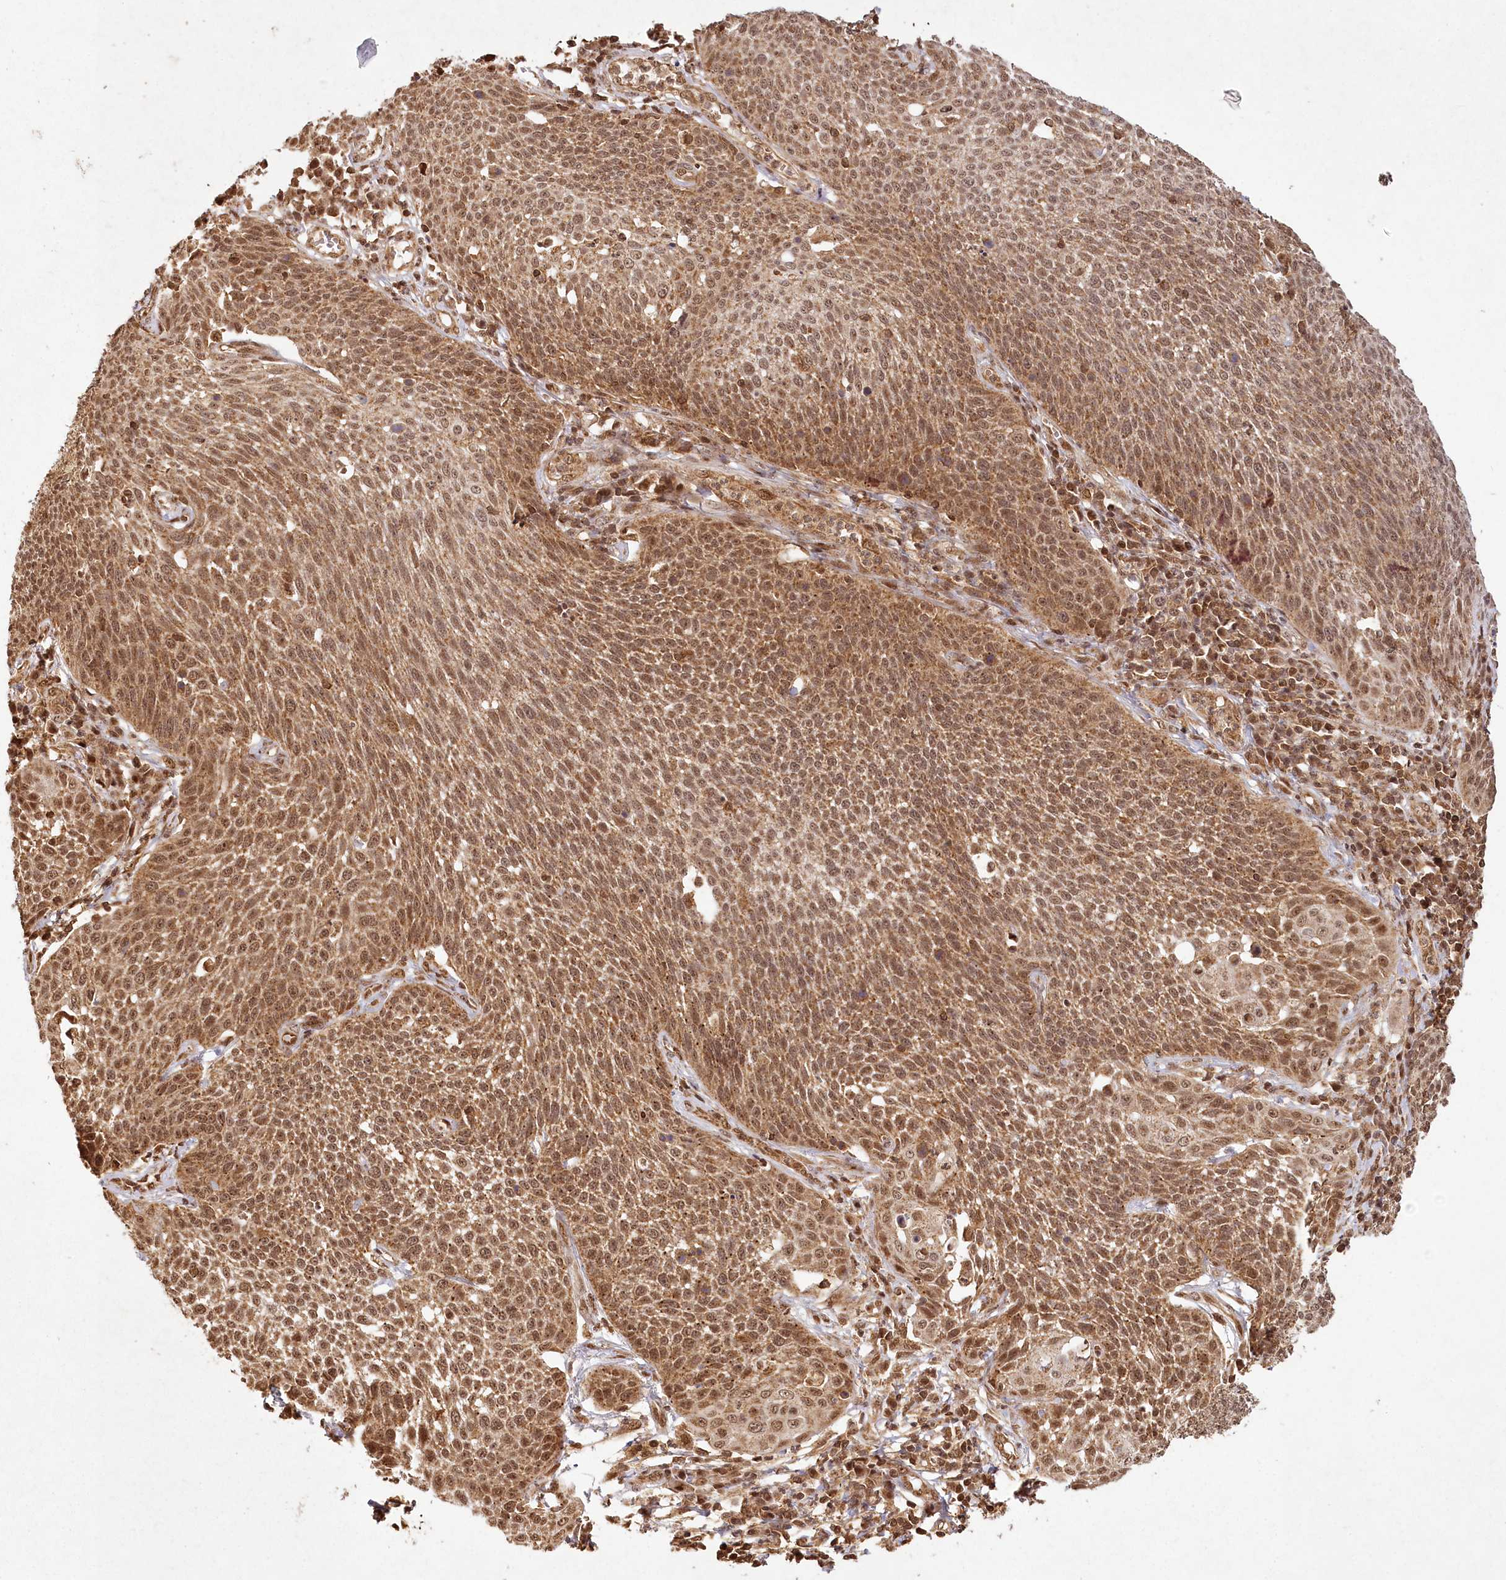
{"staining": {"intensity": "moderate", "quantity": ">75%", "location": "cytoplasmic/membranous,nuclear"}, "tissue": "cervical cancer", "cell_type": "Tumor cells", "image_type": "cancer", "snomed": [{"axis": "morphology", "description": "Squamous cell carcinoma, NOS"}, {"axis": "topography", "description": "Cervix"}], "caption": "Cervical squamous cell carcinoma stained with a brown dye reveals moderate cytoplasmic/membranous and nuclear positive expression in about >75% of tumor cells.", "gene": "MICU1", "patient": {"sex": "female", "age": 34}}